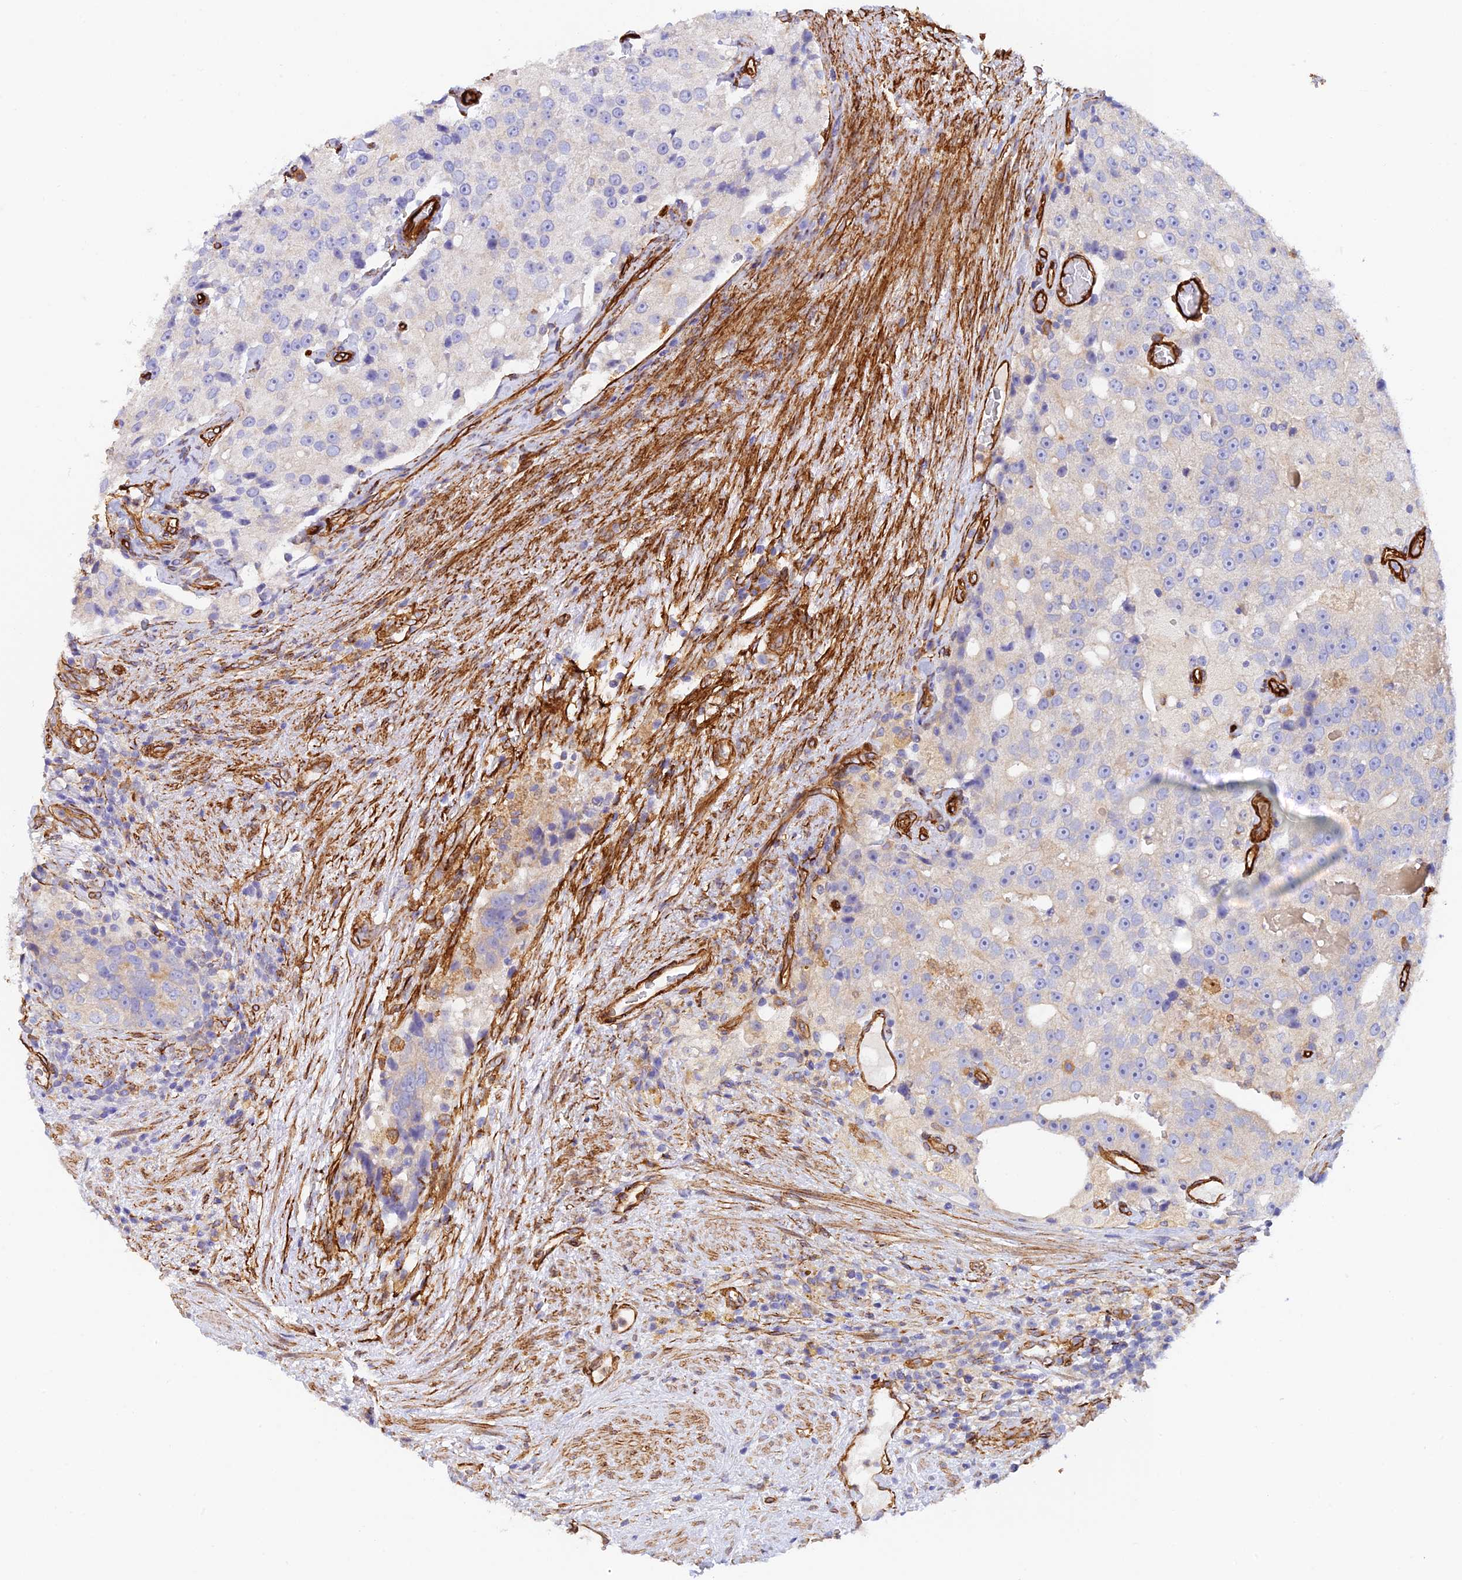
{"staining": {"intensity": "negative", "quantity": "none", "location": "none"}, "tissue": "prostate cancer", "cell_type": "Tumor cells", "image_type": "cancer", "snomed": [{"axis": "morphology", "description": "Adenocarcinoma, High grade"}, {"axis": "topography", "description": "Prostate"}], "caption": "IHC micrograph of neoplastic tissue: human prostate cancer stained with DAB reveals no significant protein positivity in tumor cells. (Brightfield microscopy of DAB immunohistochemistry at high magnification).", "gene": "MYO9A", "patient": {"sex": "male", "age": 70}}